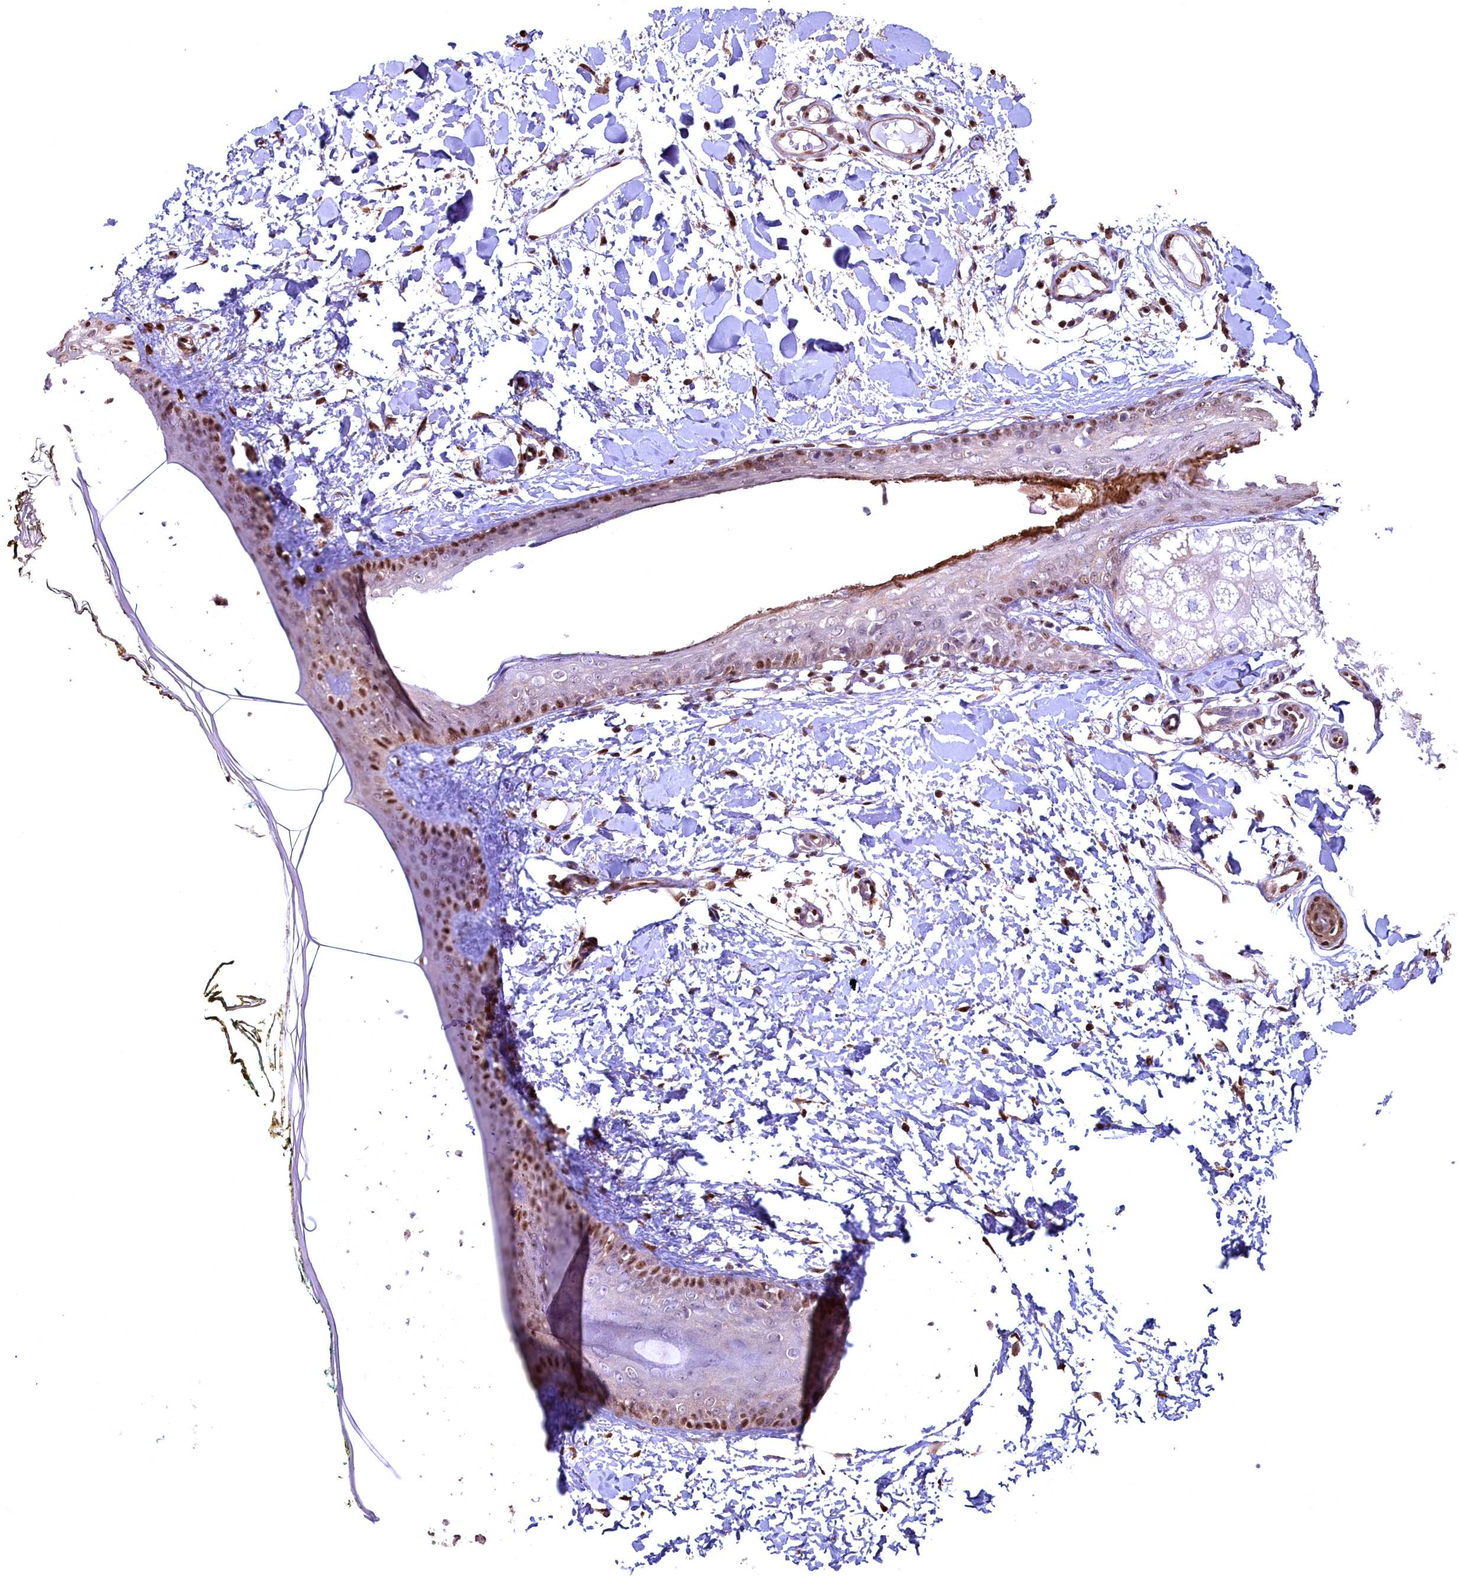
{"staining": {"intensity": "moderate", "quantity": ">75%", "location": "nuclear"}, "tissue": "skin", "cell_type": "Fibroblasts", "image_type": "normal", "snomed": [{"axis": "morphology", "description": "Normal tissue, NOS"}, {"axis": "topography", "description": "Skin"}], "caption": "A brown stain labels moderate nuclear staining of a protein in fibroblasts of unremarkable skin. (DAB (3,3'-diaminobenzidine) = brown stain, brightfield microscopy at high magnification).", "gene": "GAPDH", "patient": {"sex": "female", "age": 34}}